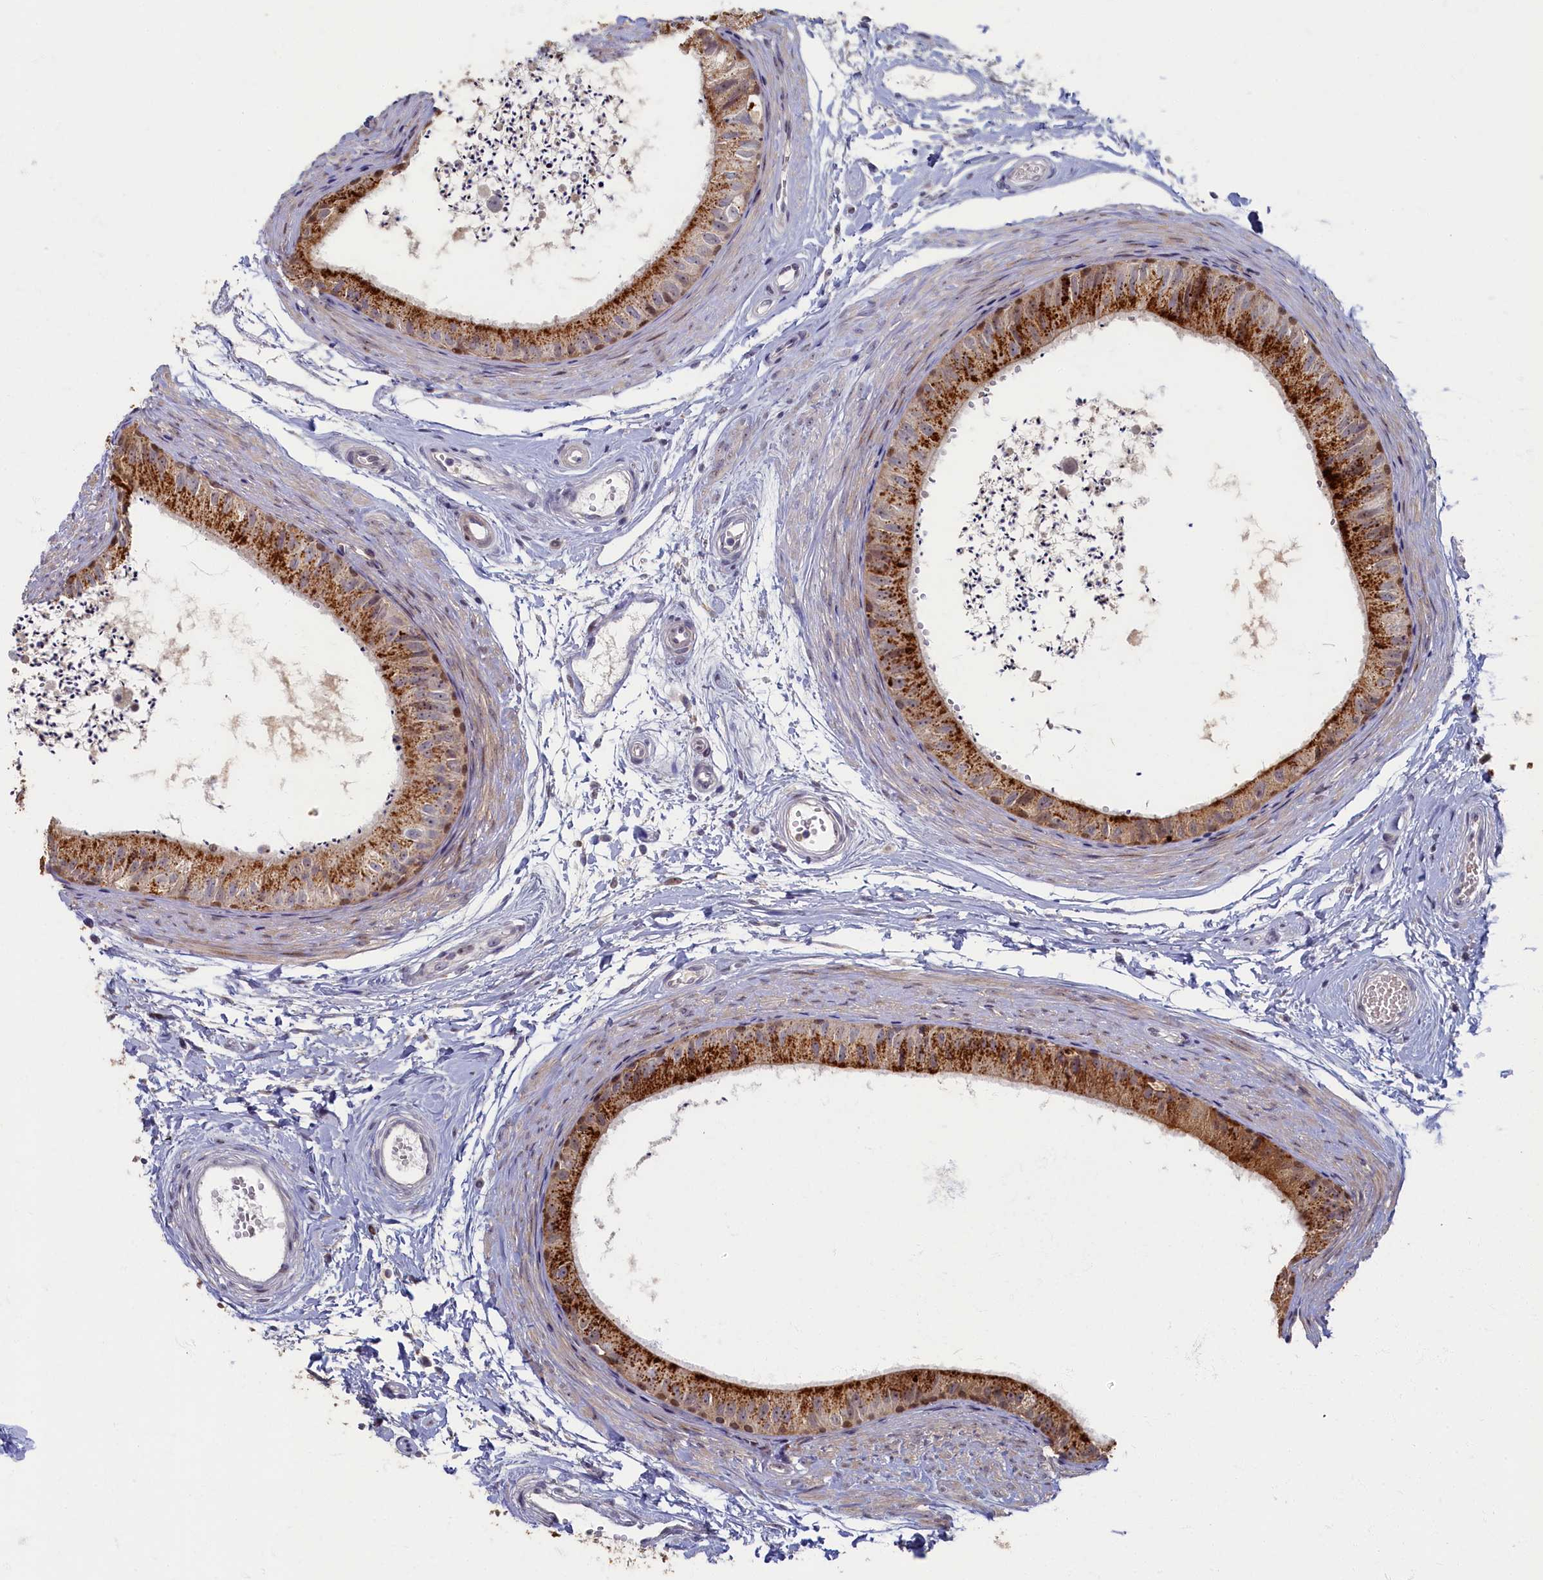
{"staining": {"intensity": "strong", "quantity": "25%-75%", "location": "cytoplasmic/membranous,nuclear"}, "tissue": "epididymis", "cell_type": "Glandular cells", "image_type": "normal", "snomed": [{"axis": "morphology", "description": "Normal tissue, NOS"}, {"axis": "topography", "description": "Epididymis"}], "caption": "High-magnification brightfield microscopy of benign epididymis stained with DAB (brown) and counterstained with hematoxylin (blue). glandular cells exhibit strong cytoplasmic/membranous,nuclear positivity is seen in approximately25%-75% of cells. The staining was performed using DAB, with brown indicating positive protein expression. Nuclei are stained blue with hematoxylin.", "gene": "HUNK", "patient": {"sex": "male", "age": 56}}